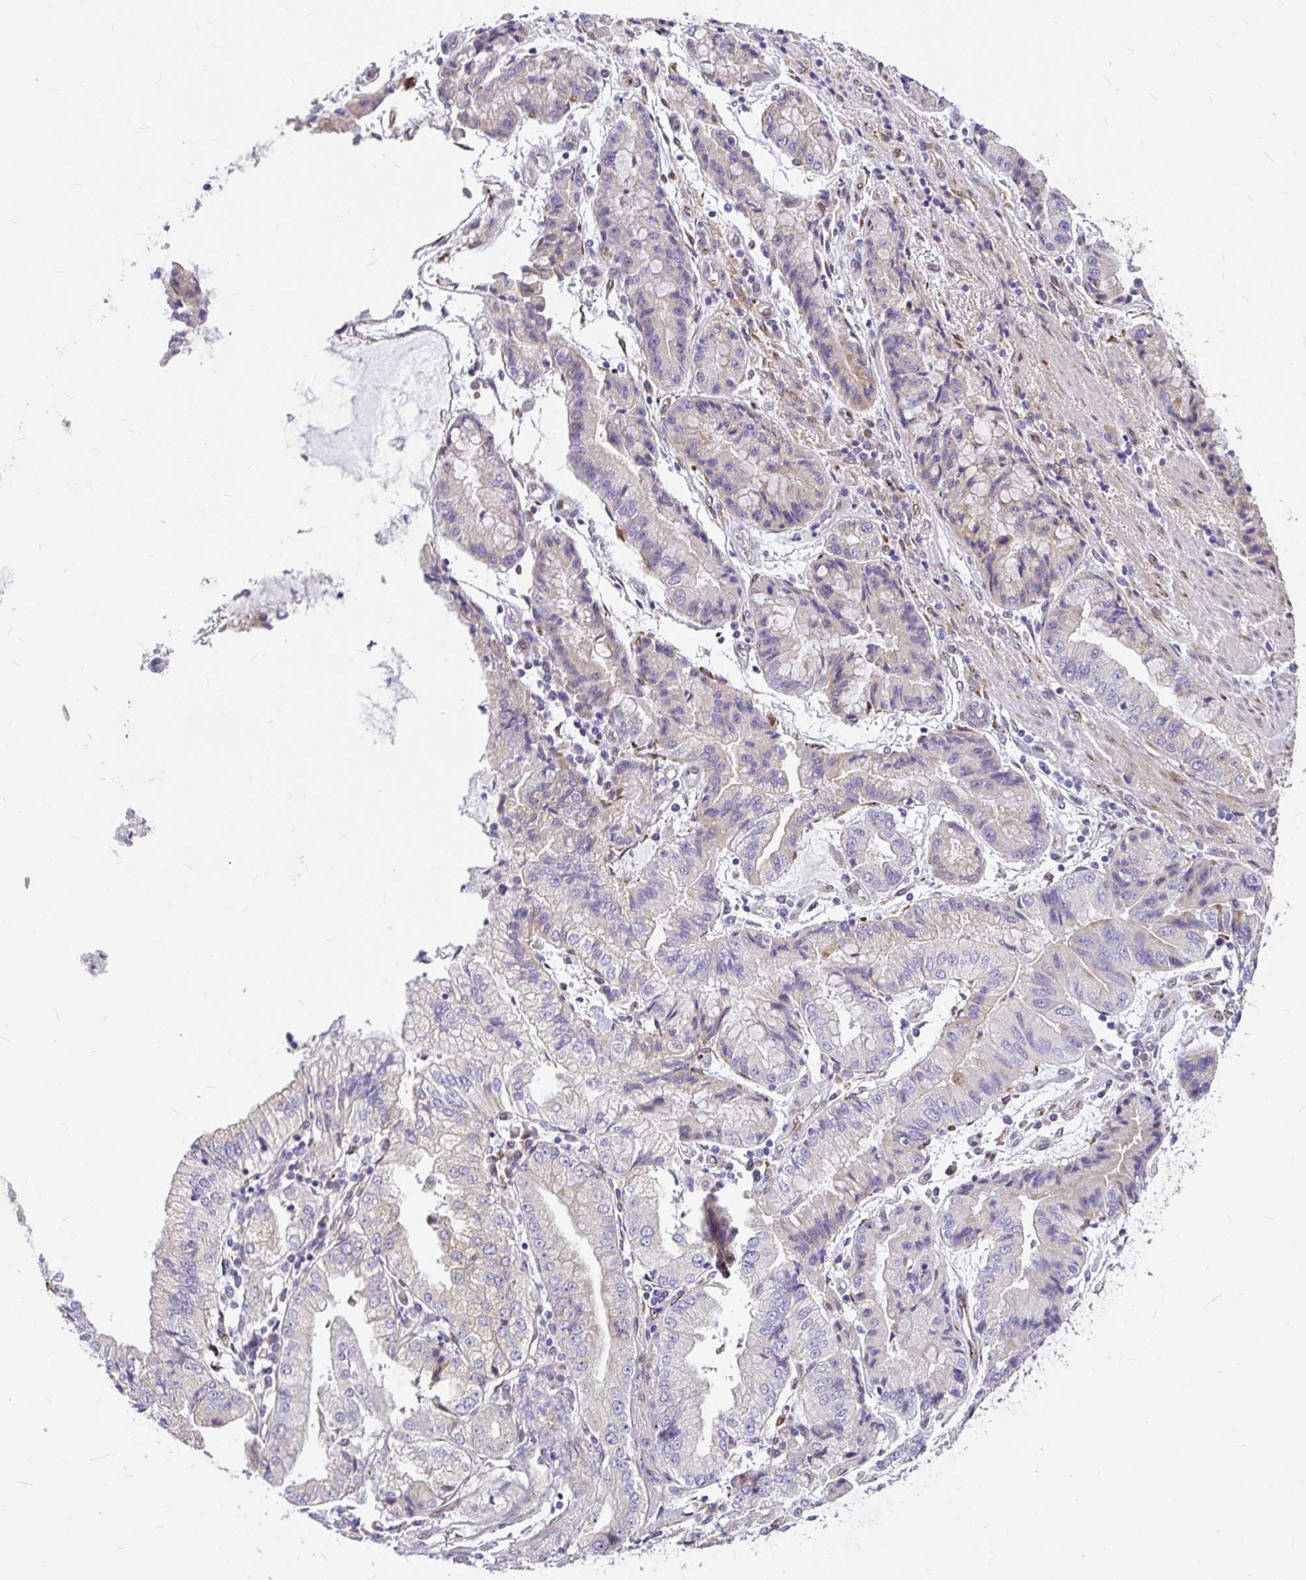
{"staining": {"intensity": "negative", "quantity": "none", "location": "none"}, "tissue": "stomach cancer", "cell_type": "Tumor cells", "image_type": "cancer", "snomed": [{"axis": "morphology", "description": "Adenocarcinoma, NOS"}, {"axis": "topography", "description": "Stomach, upper"}], "caption": "An IHC photomicrograph of stomach adenocarcinoma is shown. There is no staining in tumor cells of stomach adenocarcinoma.", "gene": "GABBR2", "patient": {"sex": "female", "age": 74}}